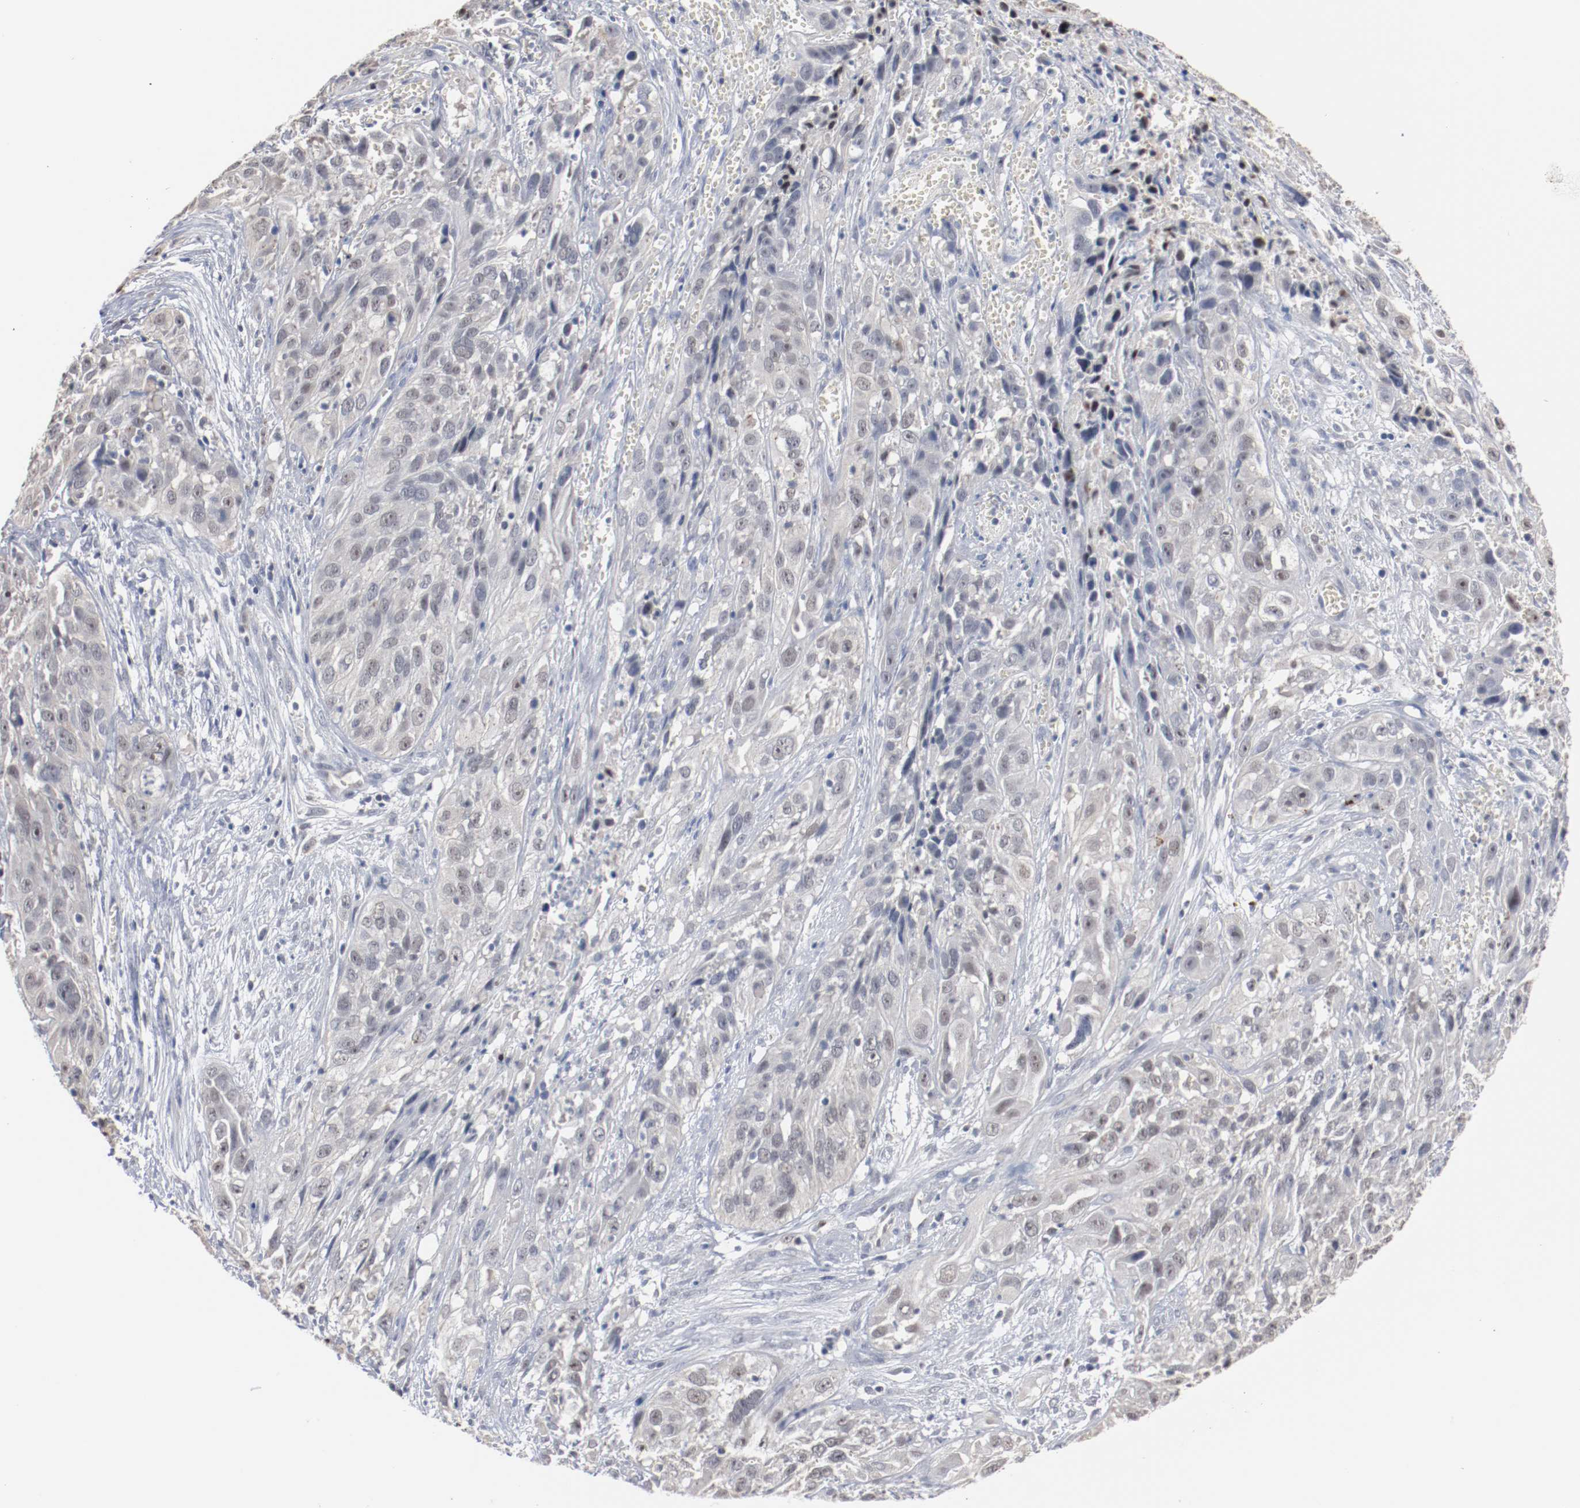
{"staining": {"intensity": "negative", "quantity": "none", "location": "none"}, "tissue": "cervical cancer", "cell_type": "Tumor cells", "image_type": "cancer", "snomed": [{"axis": "morphology", "description": "Squamous cell carcinoma, NOS"}, {"axis": "topography", "description": "Cervix"}], "caption": "Immunohistochemical staining of squamous cell carcinoma (cervical) shows no significant positivity in tumor cells.", "gene": "ERICH1", "patient": {"sex": "female", "age": 32}}